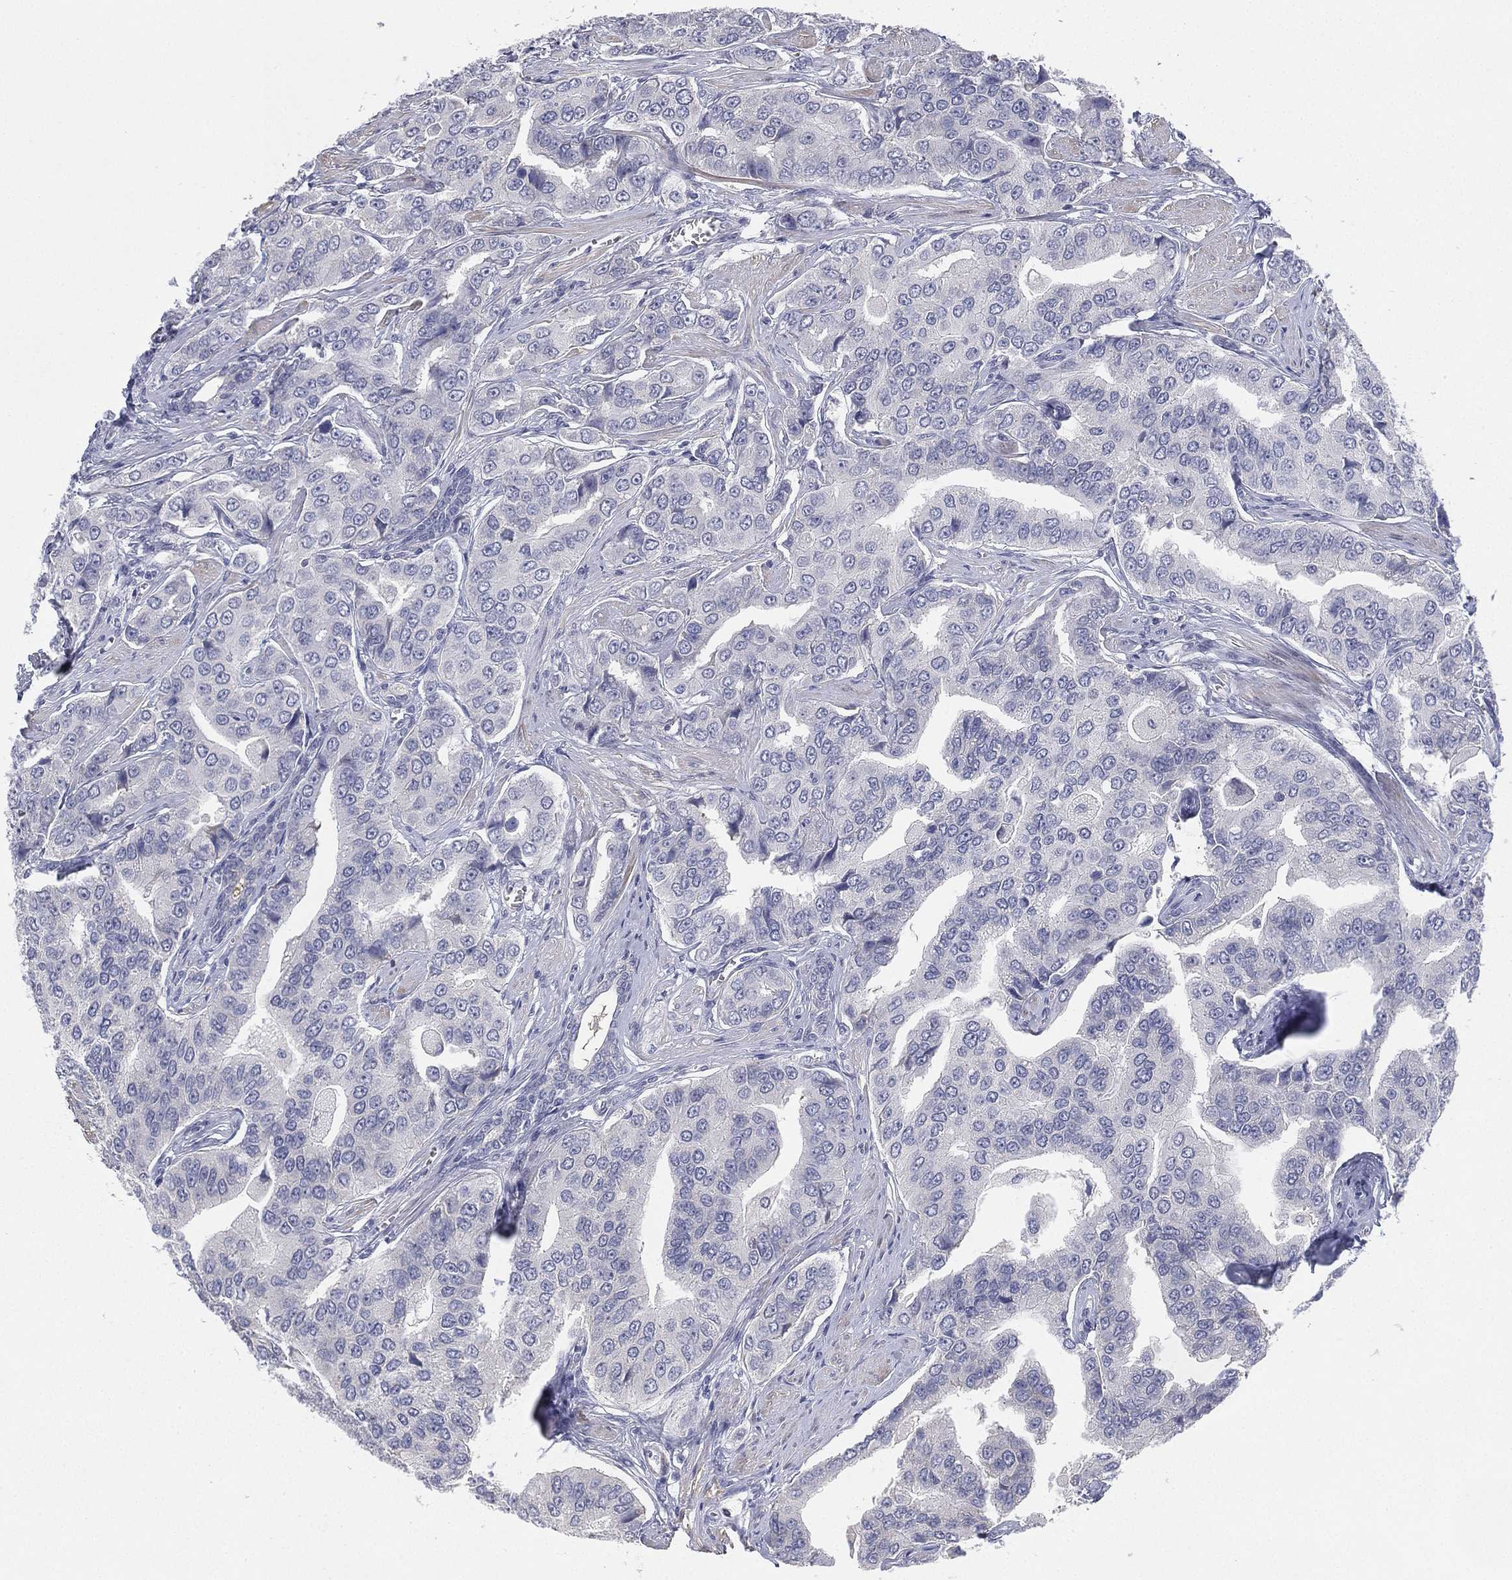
{"staining": {"intensity": "negative", "quantity": "none", "location": "none"}, "tissue": "prostate cancer", "cell_type": "Tumor cells", "image_type": "cancer", "snomed": [{"axis": "morphology", "description": "Adenocarcinoma, NOS"}, {"axis": "topography", "description": "Prostate and seminal vesicle, NOS"}, {"axis": "topography", "description": "Prostate"}], "caption": "High power microscopy micrograph of an immunohistochemistry (IHC) histopathology image of prostate adenocarcinoma, revealing no significant staining in tumor cells.", "gene": "HEATR4", "patient": {"sex": "male", "age": 69}}